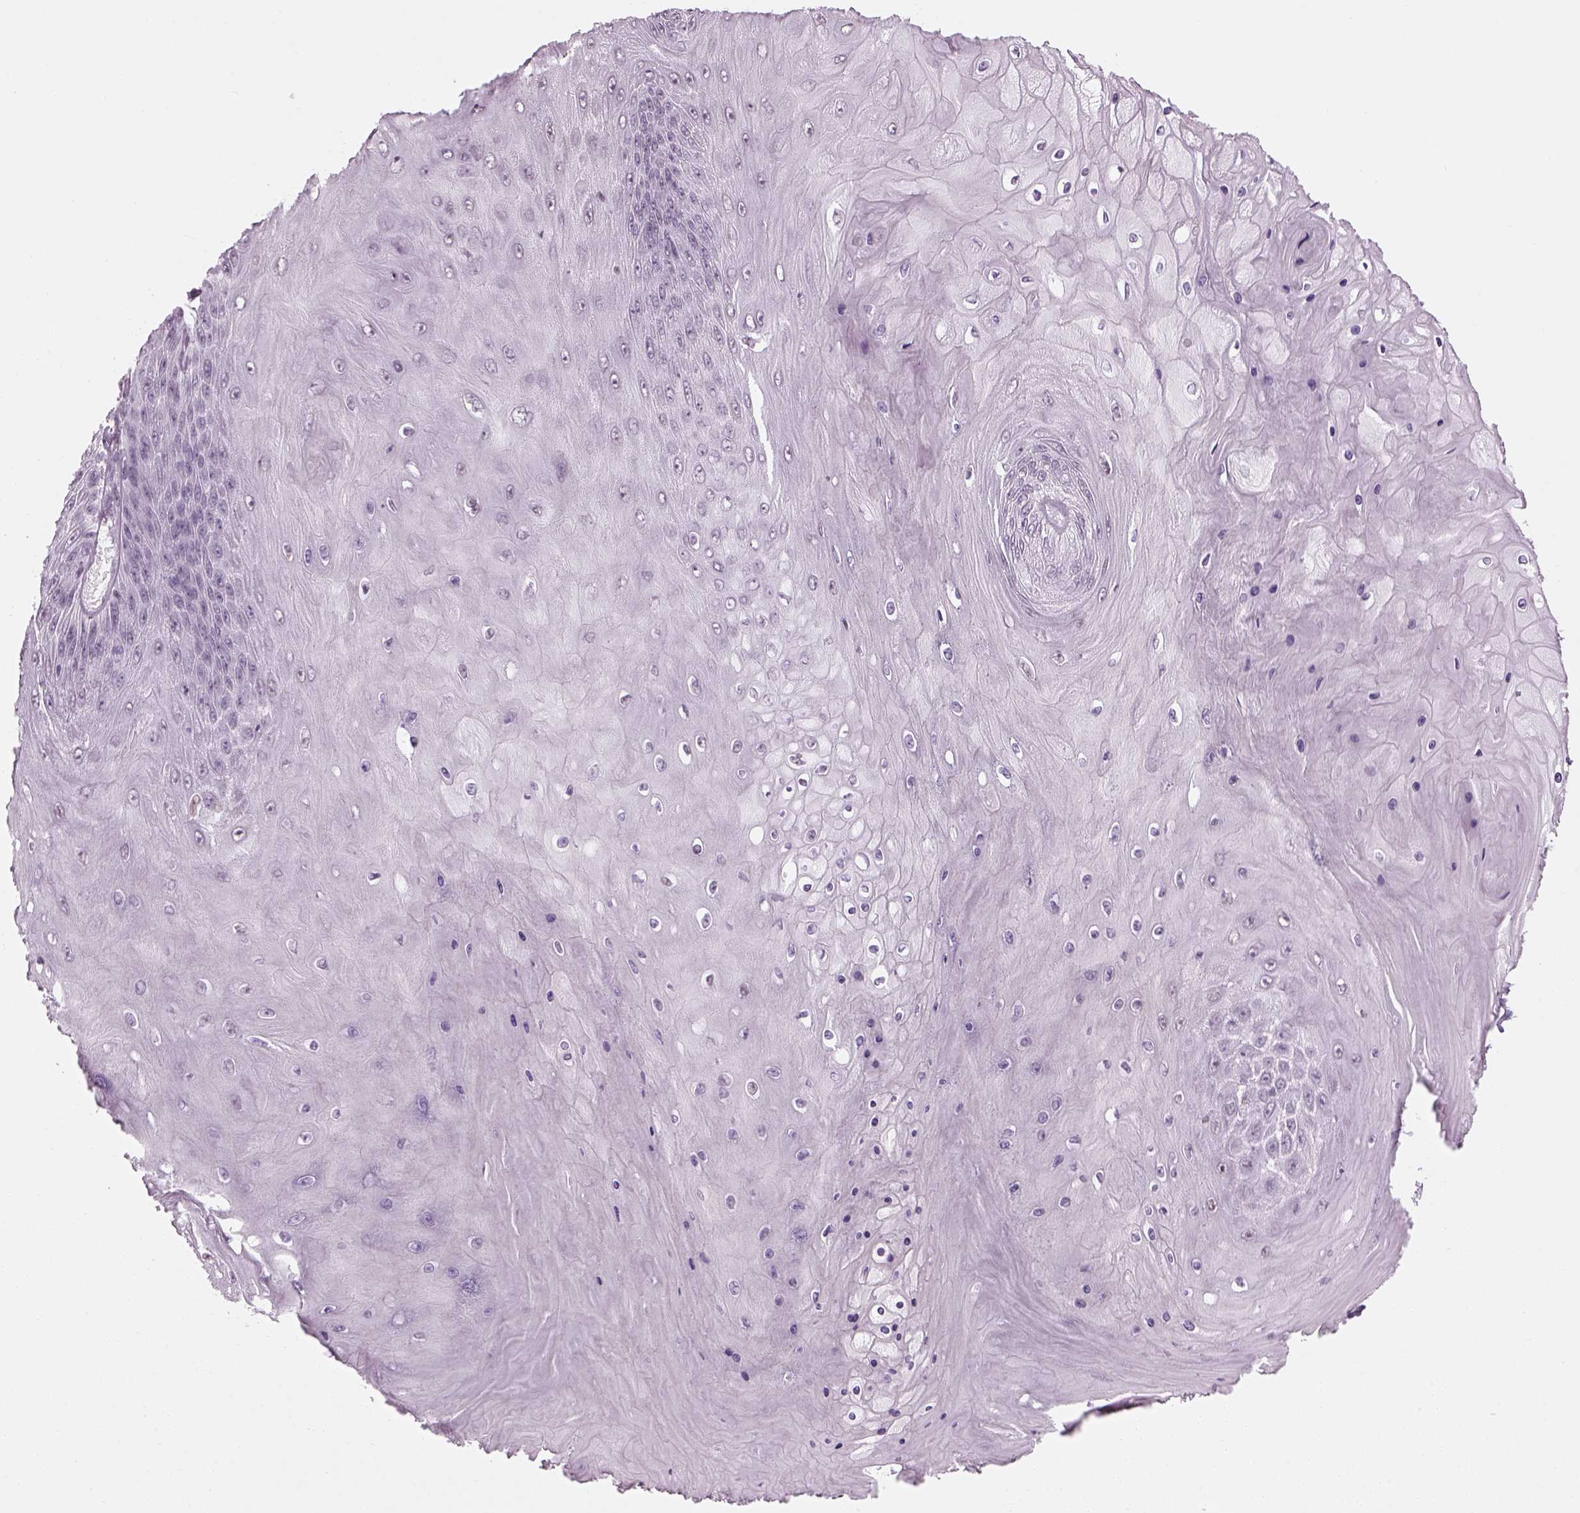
{"staining": {"intensity": "negative", "quantity": "none", "location": "none"}, "tissue": "skin cancer", "cell_type": "Tumor cells", "image_type": "cancer", "snomed": [{"axis": "morphology", "description": "Squamous cell carcinoma, NOS"}, {"axis": "topography", "description": "Skin"}], "caption": "The image exhibits no staining of tumor cells in skin cancer (squamous cell carcinoma).", "gene": "KCNG2", "patient": {"sex": "male", "age": 62}}